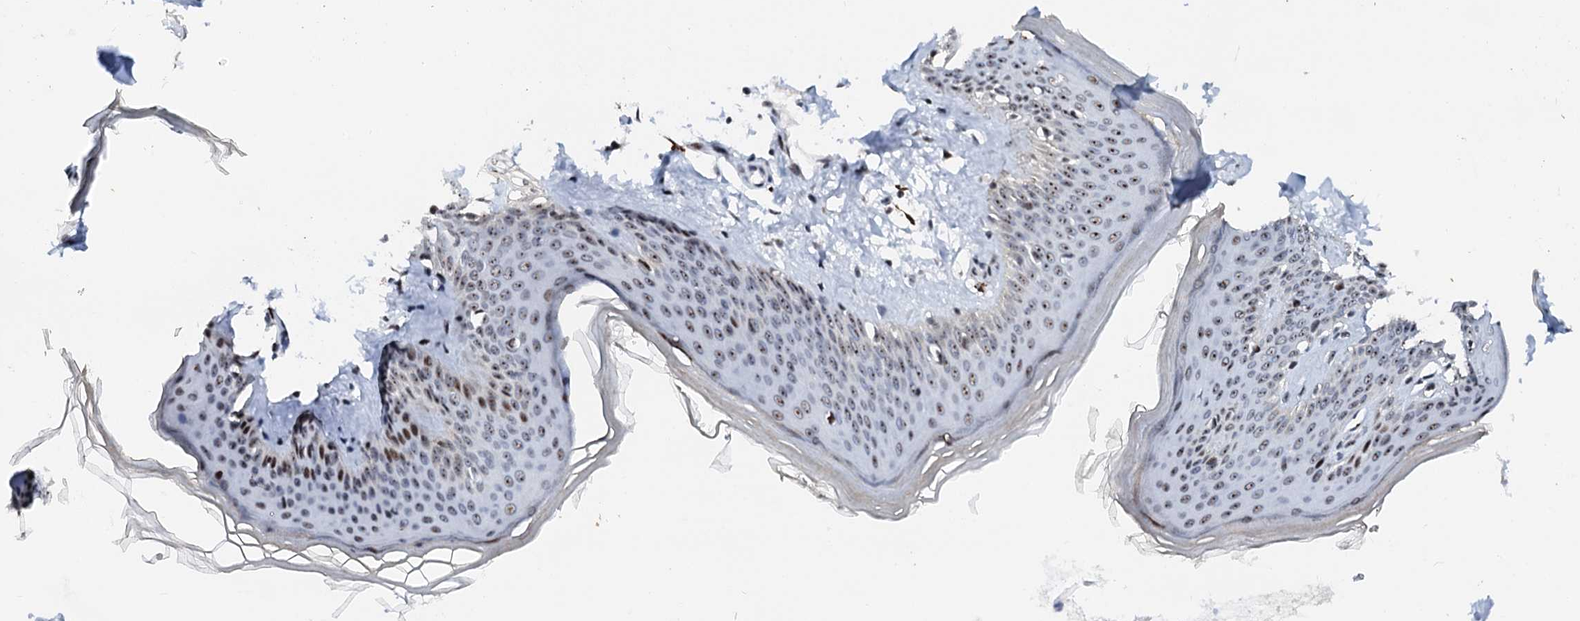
{"staining": {"intensity": "moderate", "quantity": ">75%", "location": "nuclear"}, "tissue": "skin", "cell_type": "Fibroblasts", "image_type": "normal", "snomed": [{"axis": "morphology", "description": "Normal tissue, NOS"}, {"axis": "topography", "description": "Skin"}], "caption": "Moderate nuclear positivity is appreciated in approximately >75% of fibroblasts in normal skin.", "gene": "NEUROG3", "patient": {"sex": "female", "age": 27}}